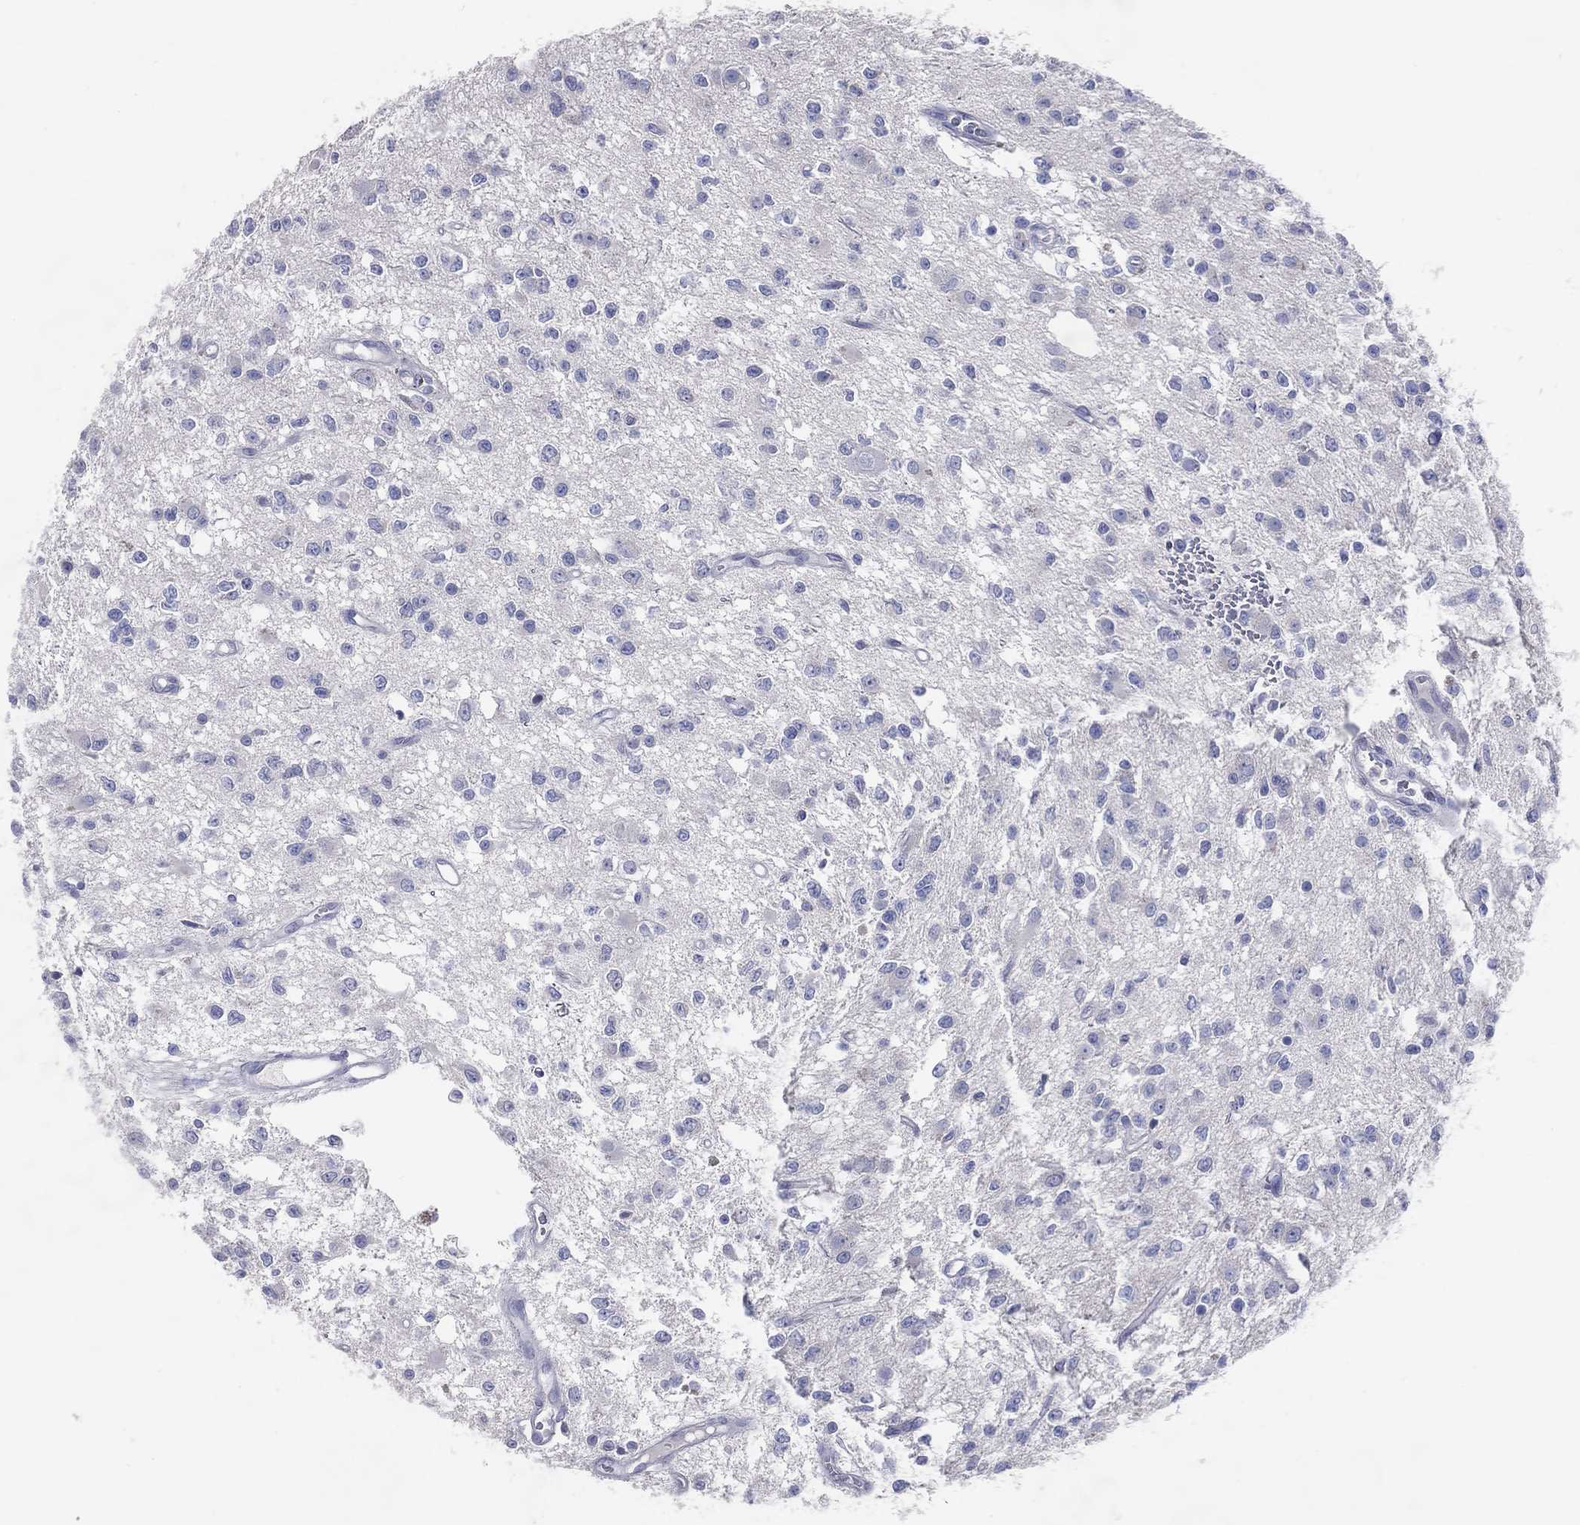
{"staining": {"intensity": "negative", "quantity": "none", "location": "none"}, "tissue": "glioma", "cell_type": "Tumor cells", "image_type": "cancer", "snomed": [{"axis": "morphology", "description": "Glioma, malignant, Low grade"}, {"axis": "topography", "description": "Brain"}], "caption": "A photomicrograph of glioma stained for a protein shows no brown staining in tumor cells.", "gene": "DNAH6", "patient": {"sex": "female", "age": 45}}